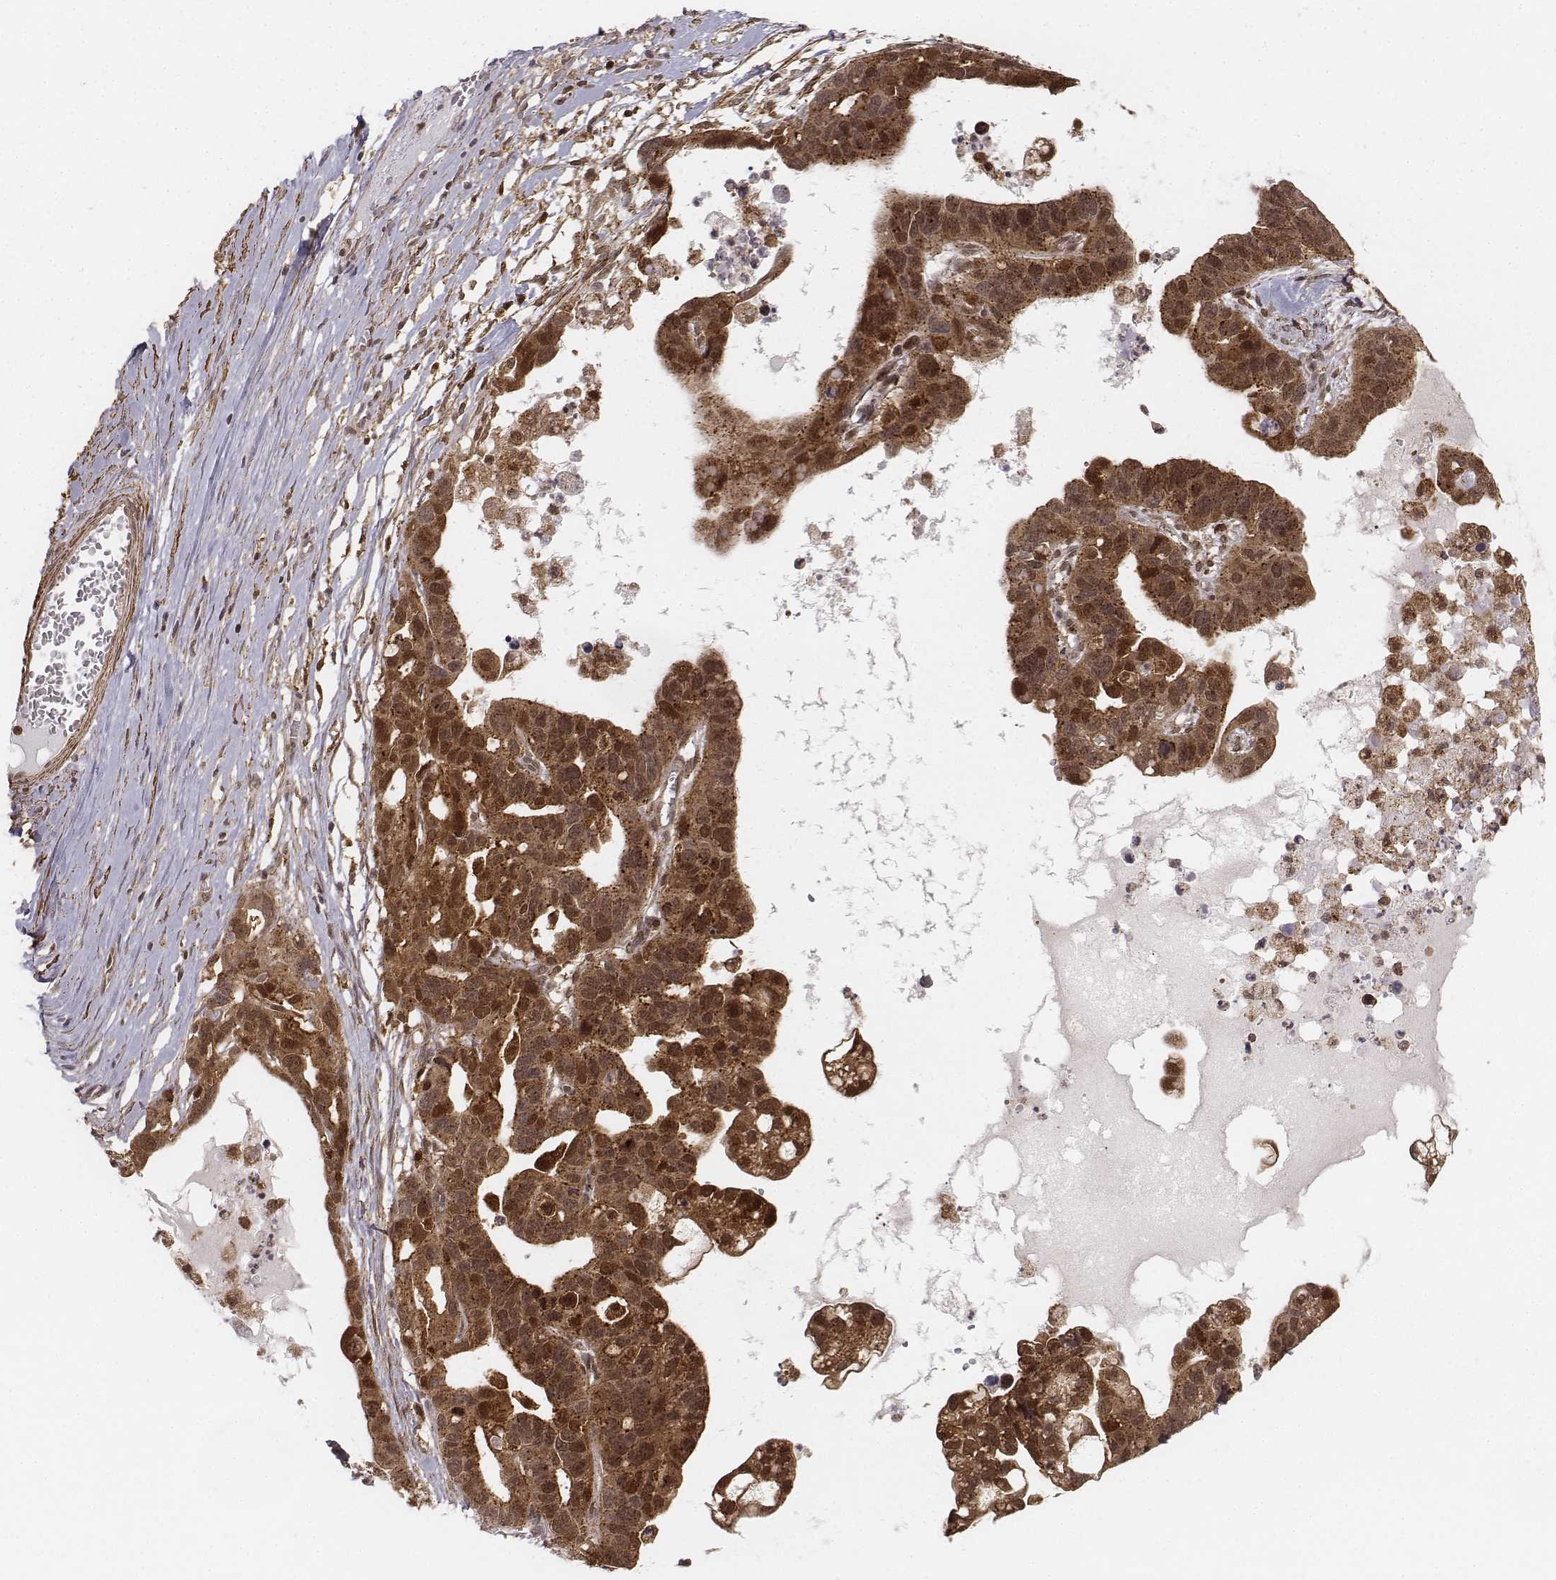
{"staining": {"intensity": "strong", "quantity": ">75%", "location": "cytoplasmic/membranous,nuclear"}, "tissue": "ovarian cancer", "cell_type": "Tumor cells", "image_type": "cancer", "snomed": [{"axis": "morphology", "description": "Cystadenocarcinoma, serous, NOS"}, {"axis": "topography", "description": "Ovary"}], "caption": "Ovarian serous cystadenocarcinoma stained for a protein (brown) shows strong cytoplasmic/membranous and nuclear positive staining in about >75% of tumor cells.", "gene": "ZFYVE19", "patient": {"sex": "female", "age": 69}}